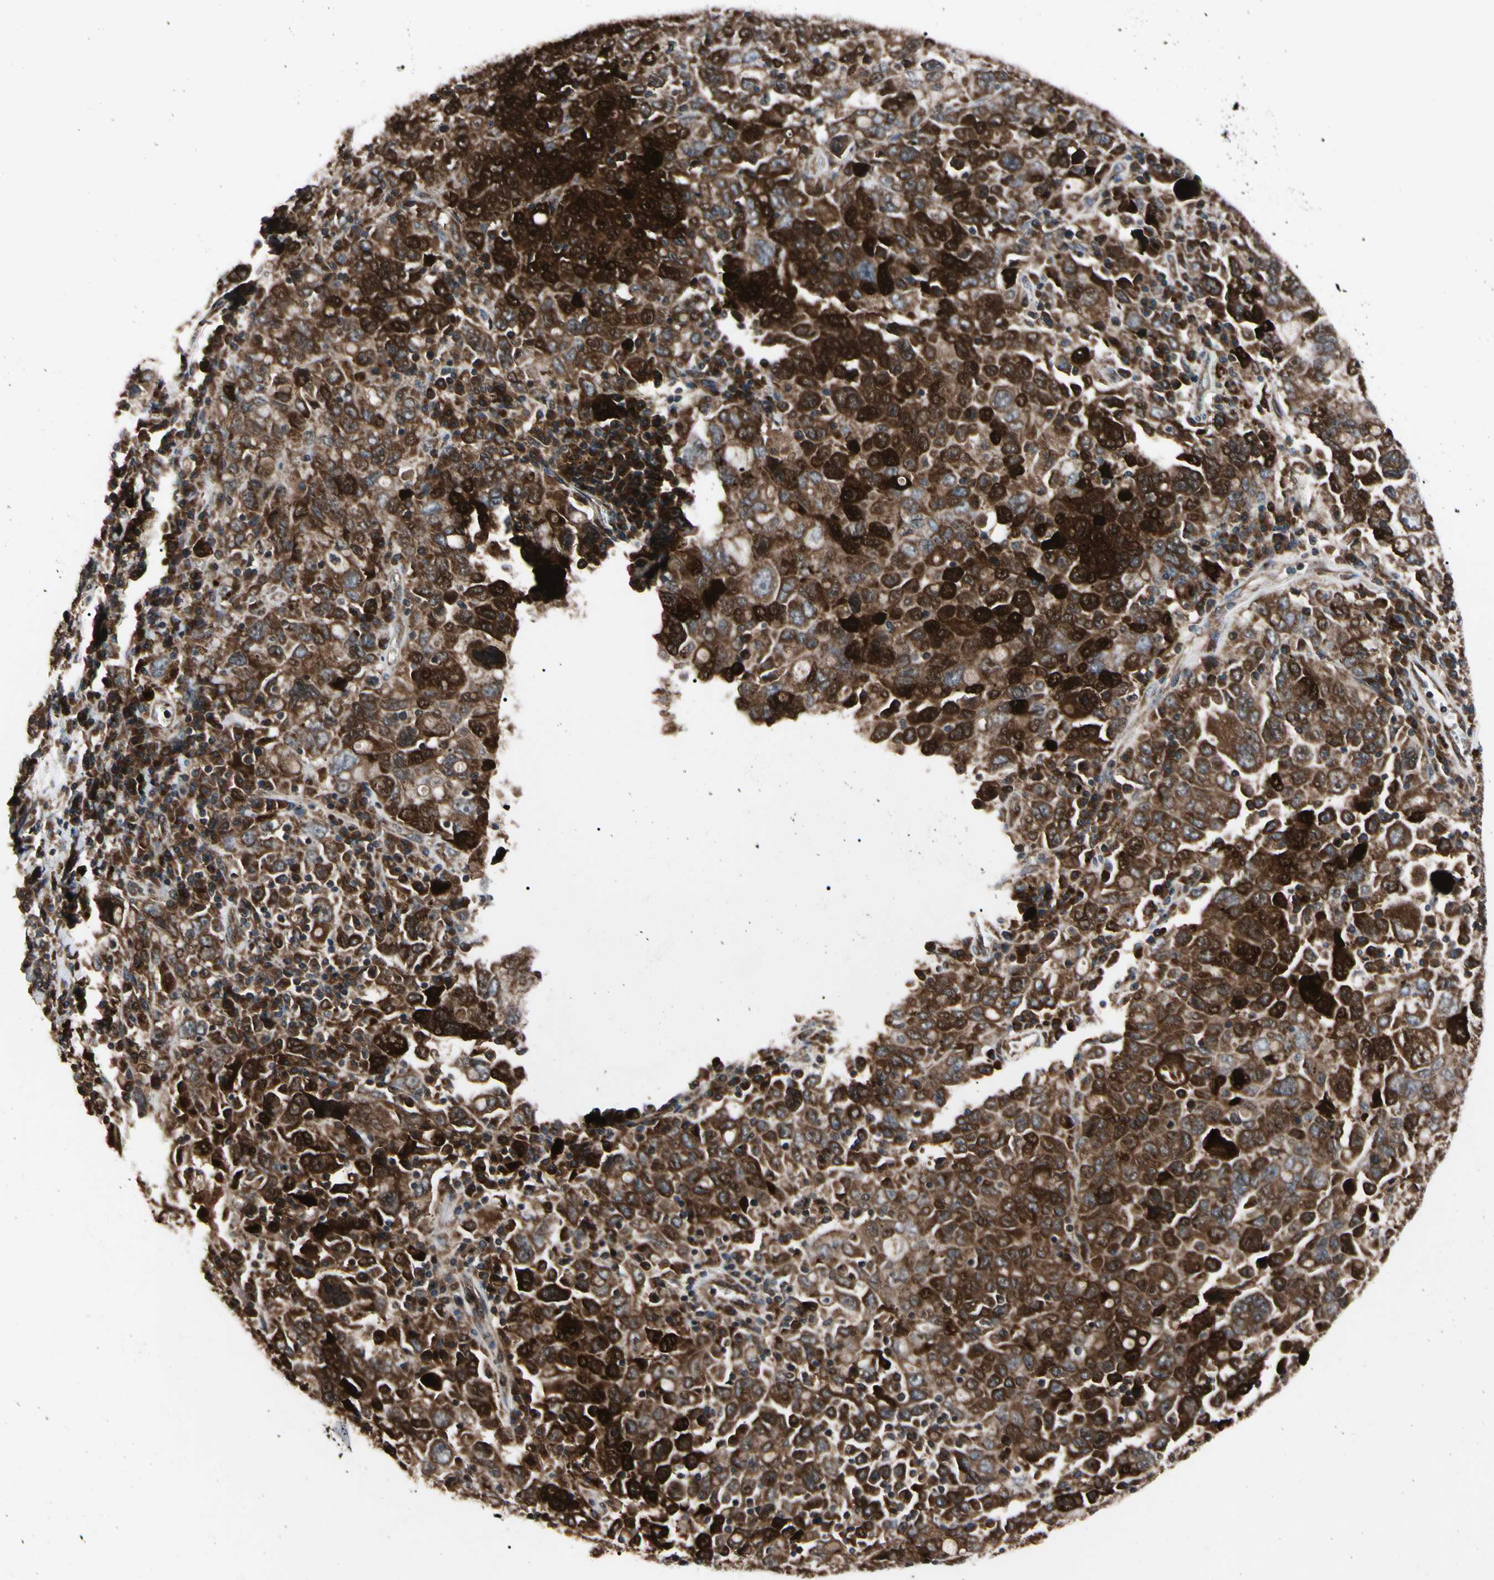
{"staining": {"intensity": "strong", "quantity": ">75%", "location": "cytoplasmic/membranous,nuclear"}, "tissue": "ovarian cancer", "cell_type": "Tumor cells", "image_type": "cancer", "snomed": [{"axis": "morphology", "description": "Carcinoma, endometroid"}, {"axis": "topography", "description": "Ovary"}], "caption": "High-magnification brightfield microscopy of endometroid carcinoma (ovarian) stained with DAB (brown) and counterstained with hematoxylin (blue). tumor cells exhibit strong cytoplasmic/membranous and nuclear staining is identified in approximately>75% of cells.", "gene": "GUCY1B1", "patient": {"sex": "female", "age": 62}}